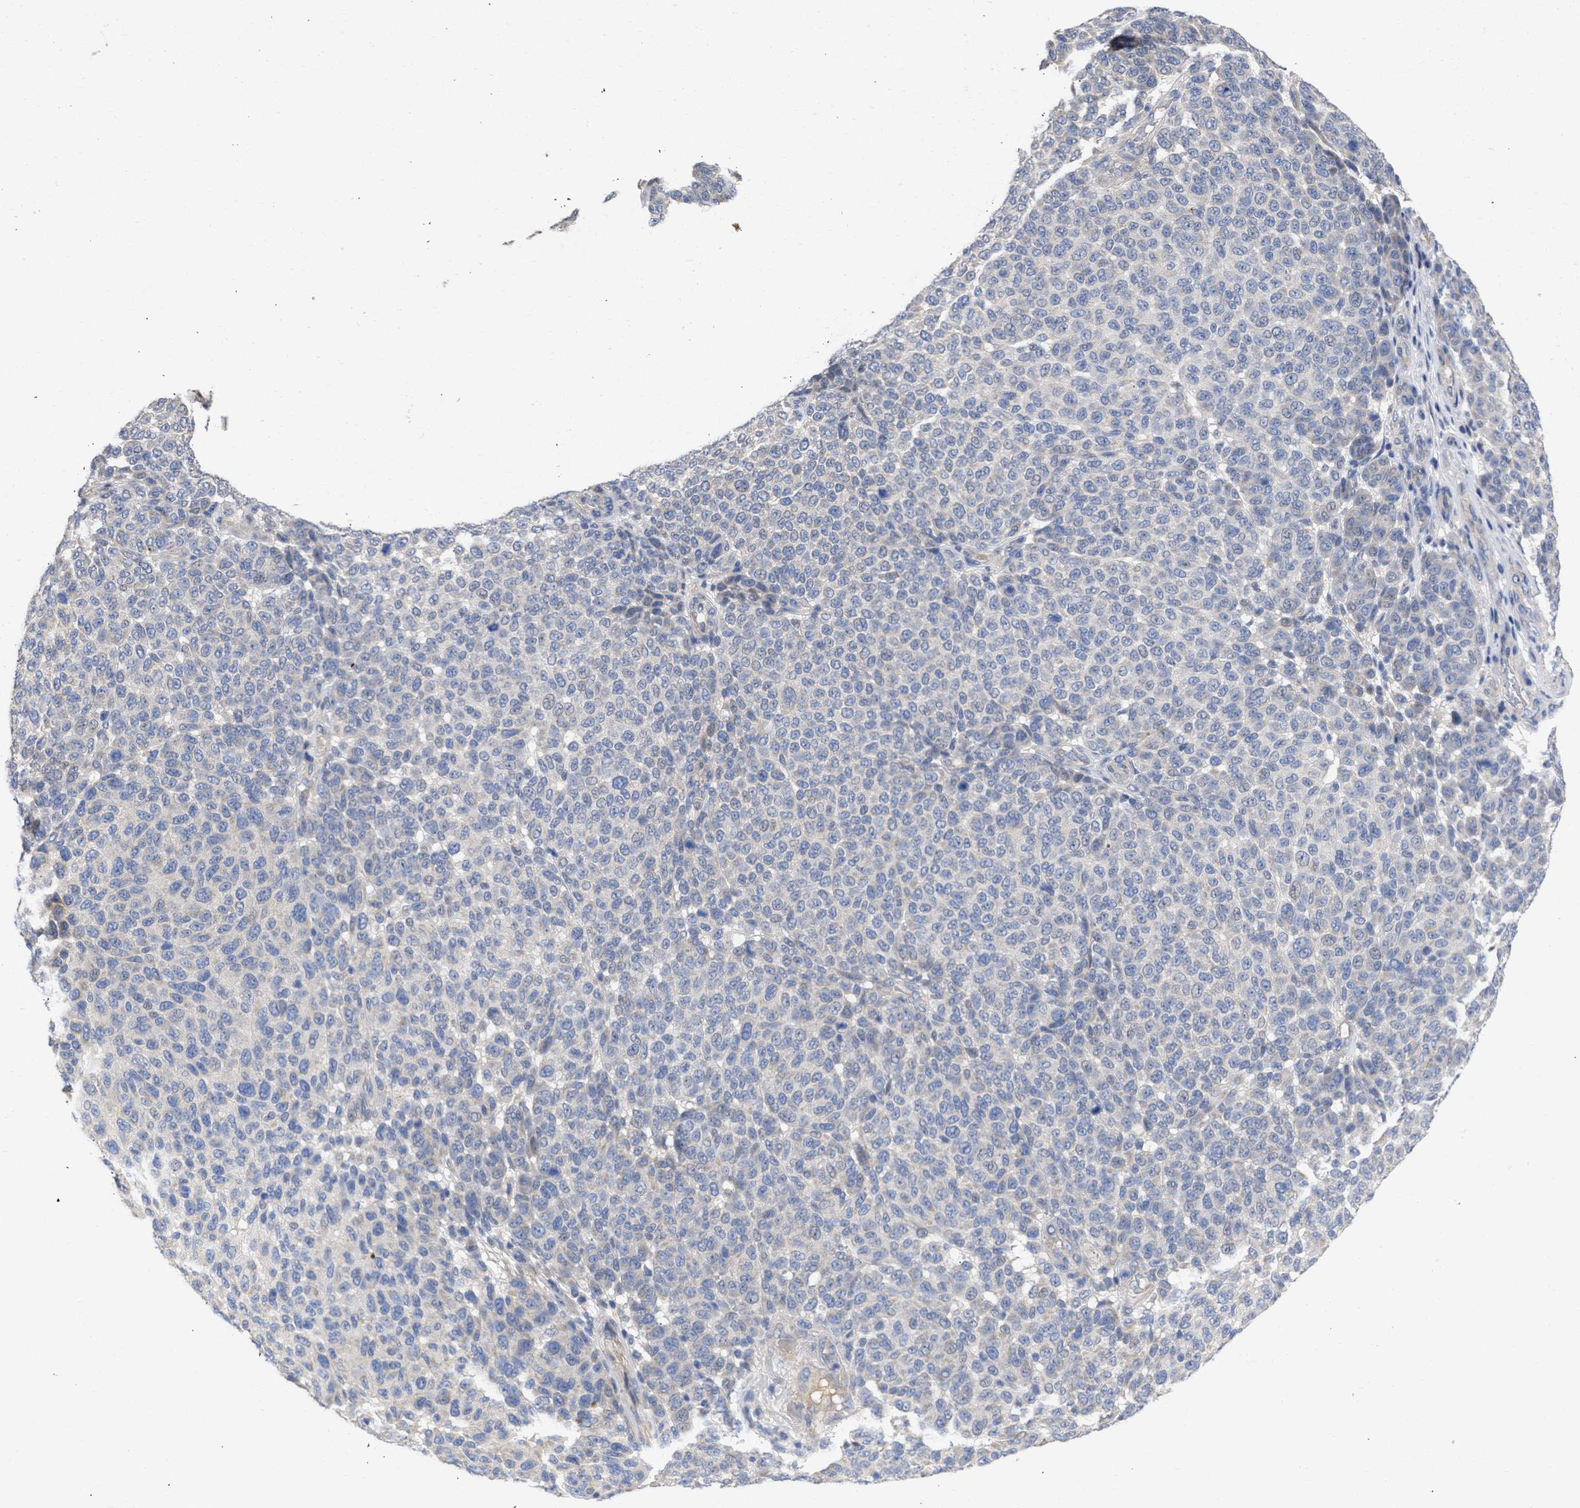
{"staining": {"intensity": "negative", "quantity": "none", "location": "none"}, "tissue": "melanoma", "cell_type": "Tumor cells", "image_type": "cancer", "snomed": [{"axis": "morphology", "description": "Malignant melanoma, NOS"}, {"axis": "topography", "description": "Skin"}], "caption": "Protein analysis of malignant melanoma demonstrates no significant staining in tumor cells. The staining was performed using DAB to visualize the protein expression in brown, while the nuclei were stained in blue with hematoxylin (Magnification: 20x).", "gene": "ARHGEF4", "patient": {"sex": "male", "age": 59}}